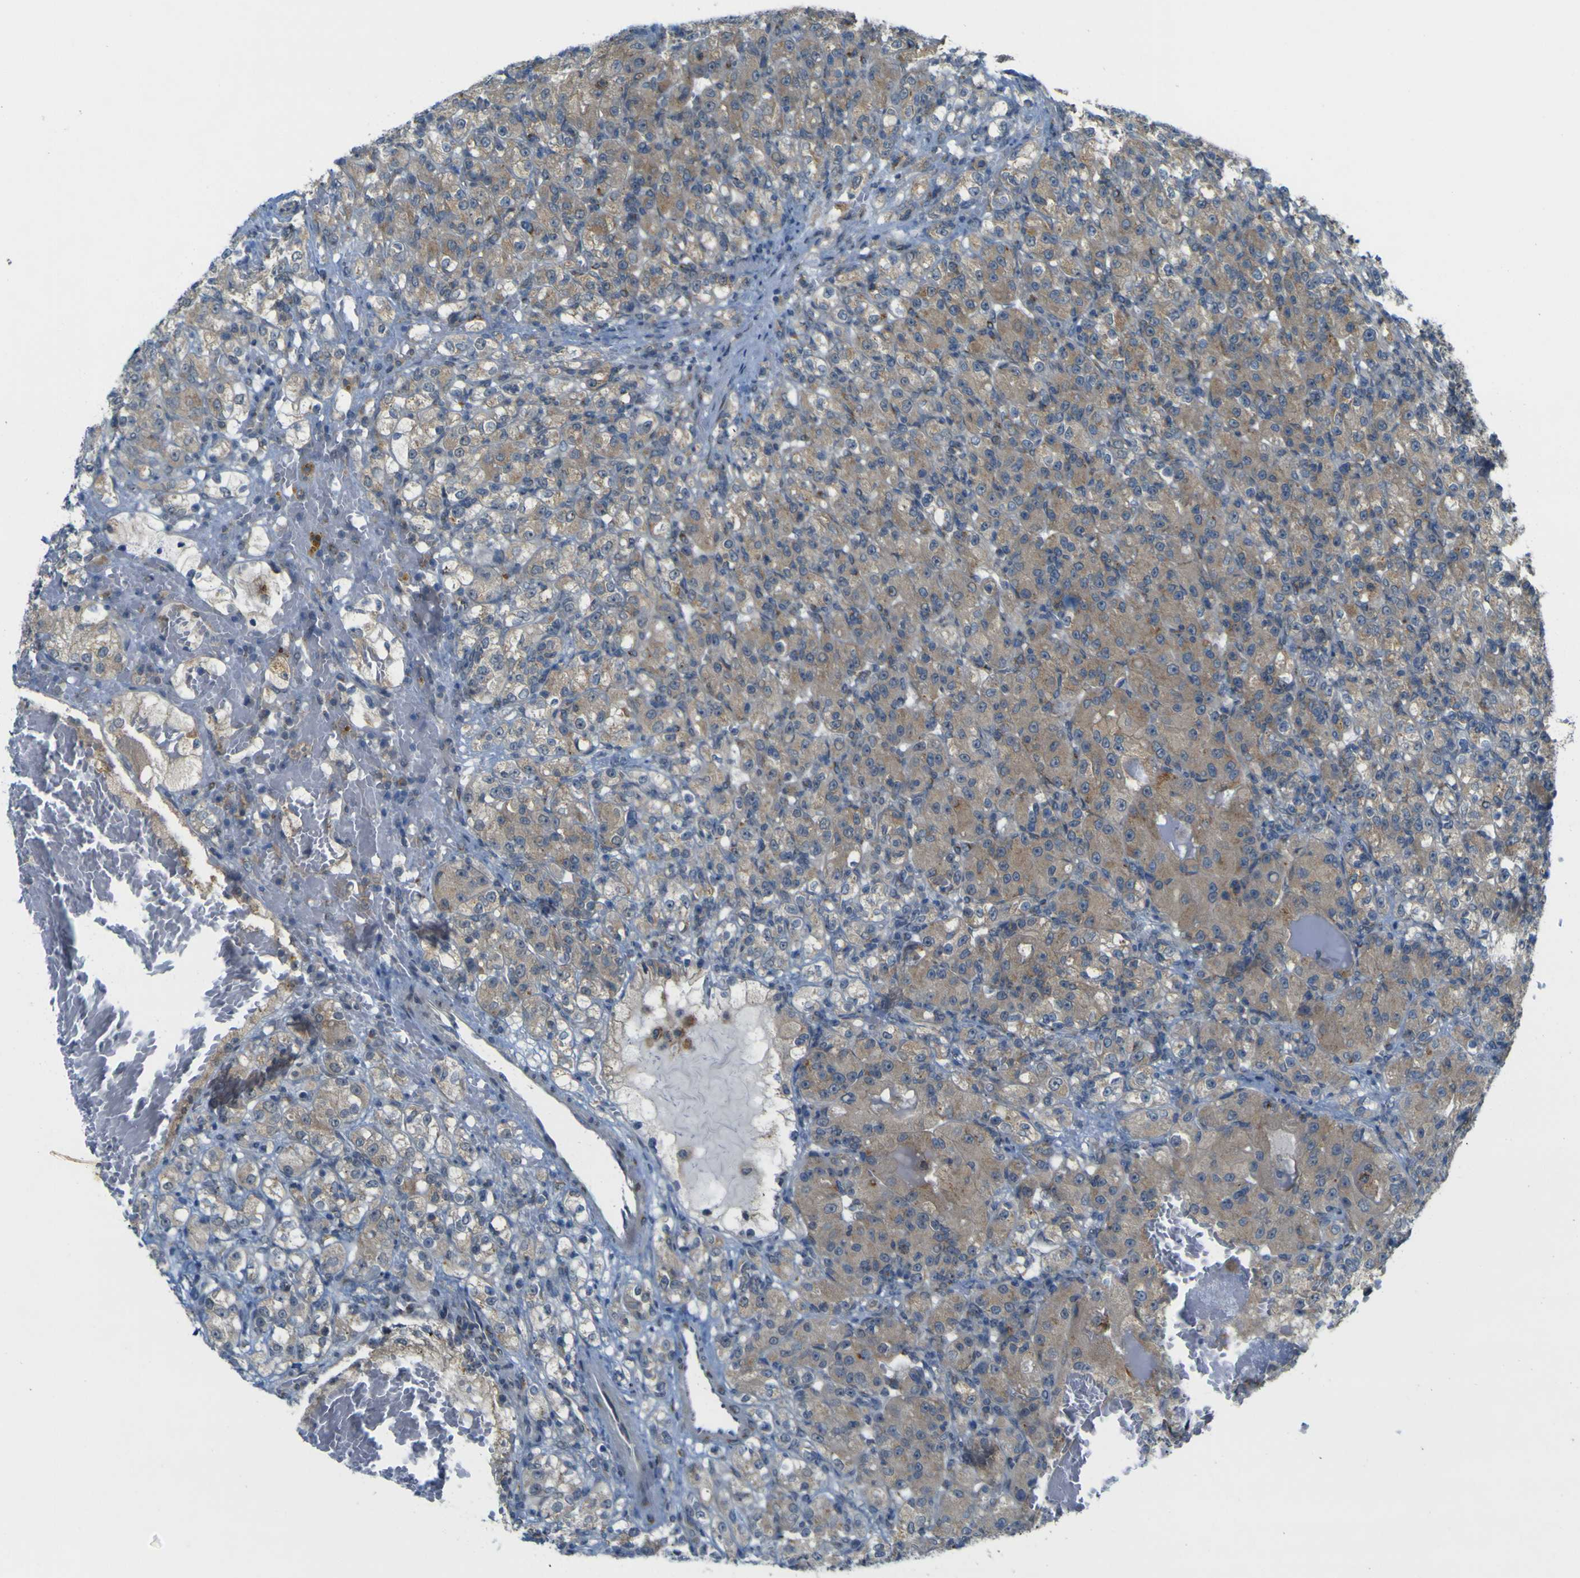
{"staining": {"intensity": "weak", "quantity": "25%-75%", "location": "cytoplasmic/membranous"}, "tissue": "renal cancer", "cell_type": "Tumor cells", "image_type": "cancer", "snomed": [{"axis": "morphology", "description": "Adenocarcinoma, NOS"}, {"axis": "topography", "description": "Kidney"}], "caption": "The immunohistochemical stain labels weak cytoplasmic/membranous expression in tumor cells of renal cancer (adenocarcinoma) tissue. (Stains: DAB in brown, nuclei in blue, Microscopy: brightfield microscopy at high magnification).", "gene": "IGF2R", "patient": {"sex": "male", "age": 61}}